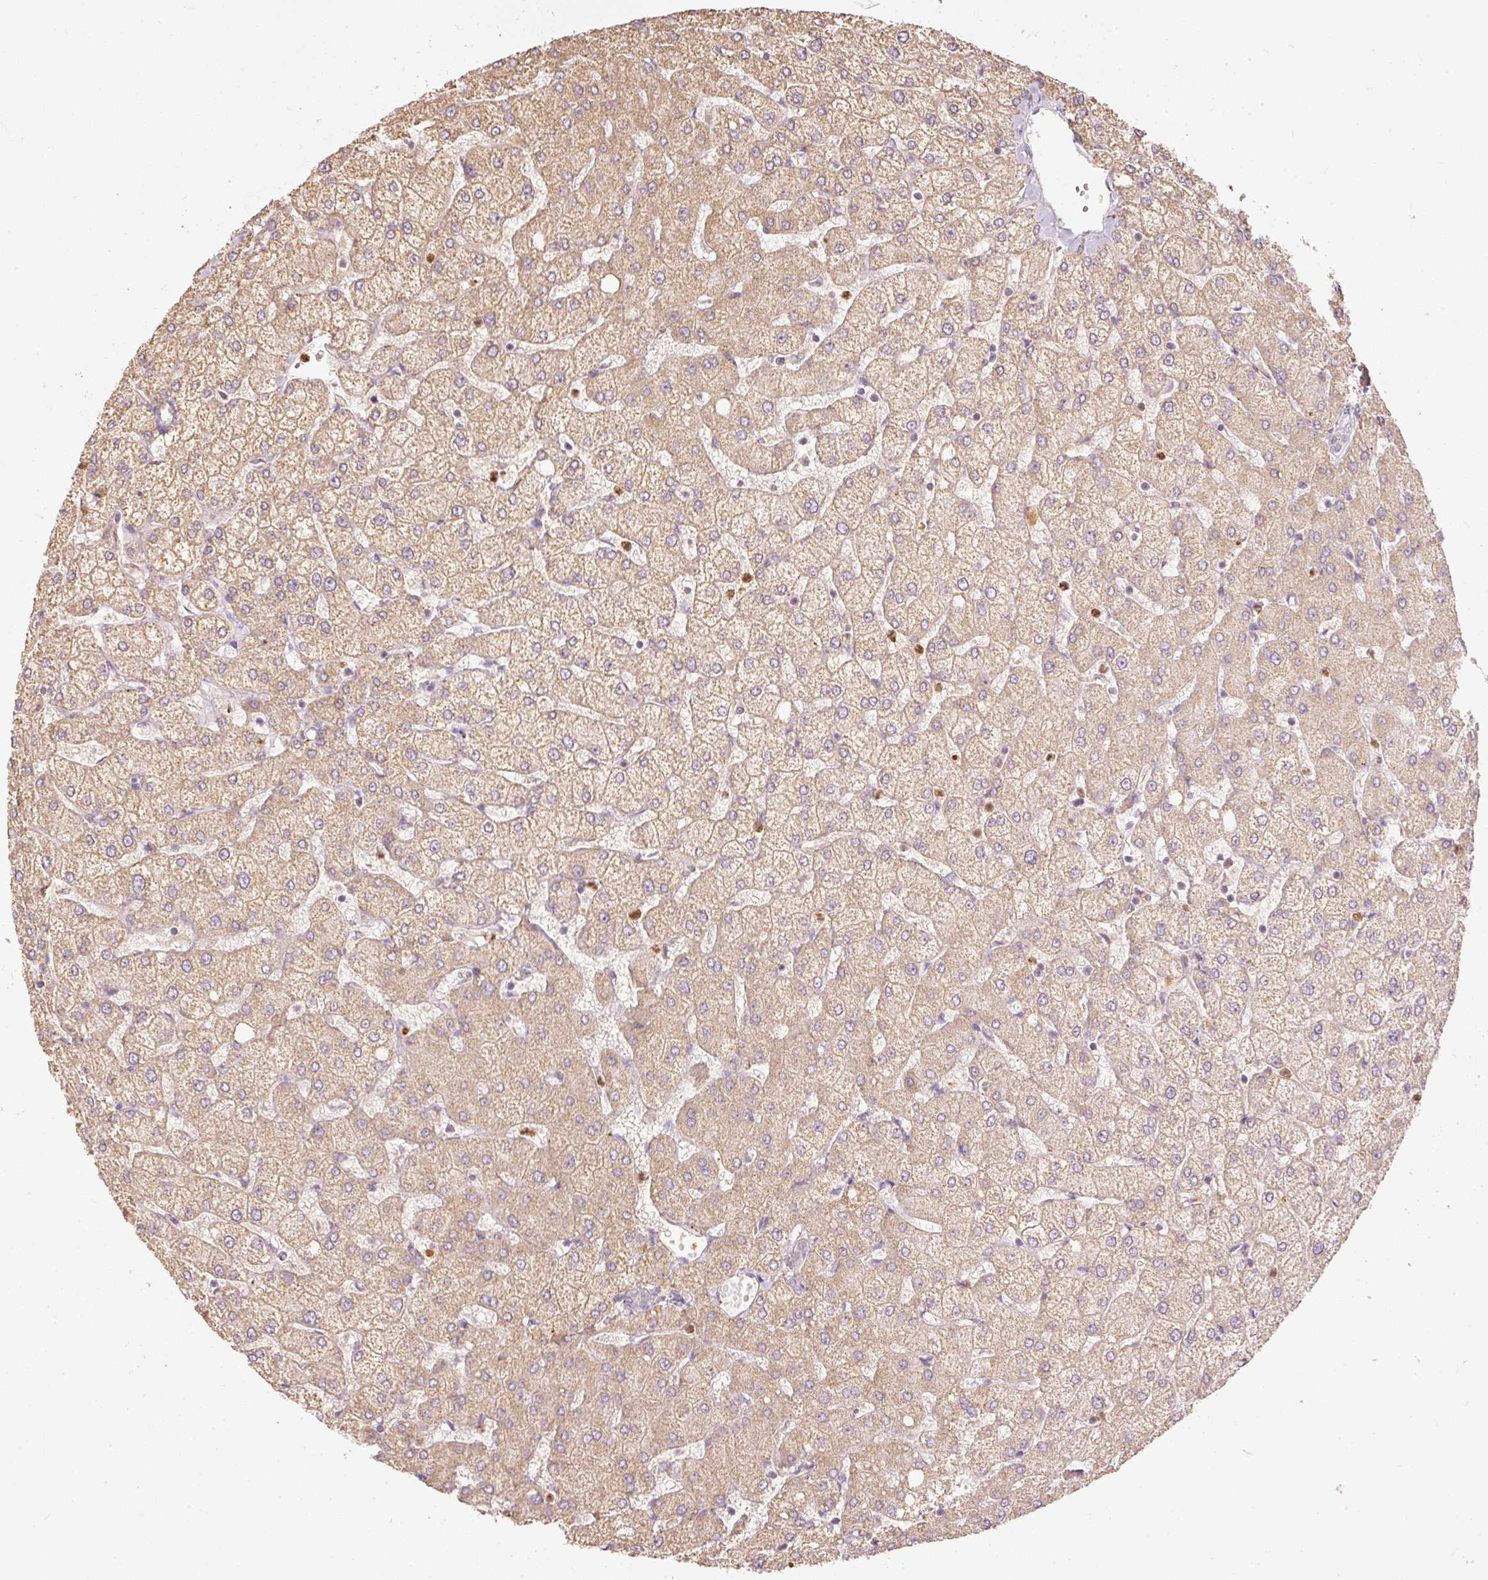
{"staining": {"intensity": "negative", "quantity": "none", "location": "none"}, "tissue": "liver", "cell_type": "Cholangiocytes", "image_type": "normal", "snomed": [{"axis": "morphology", "description": "Normal tissue, NOS"}, {"axis": "topography", "description": "Liver"}], "caption": "An IHC image of normal liver is shown. There is no staining in cholangiocytes of liver. Brightfield microscopy of immunohistochemistry stained with DAB (3,3'-diaminobenzidine) (brown) and hematoxylin (blue), captured at high magnification.", "gene": "PSENEN", "patient": {"sex": "female", "age": 54}}